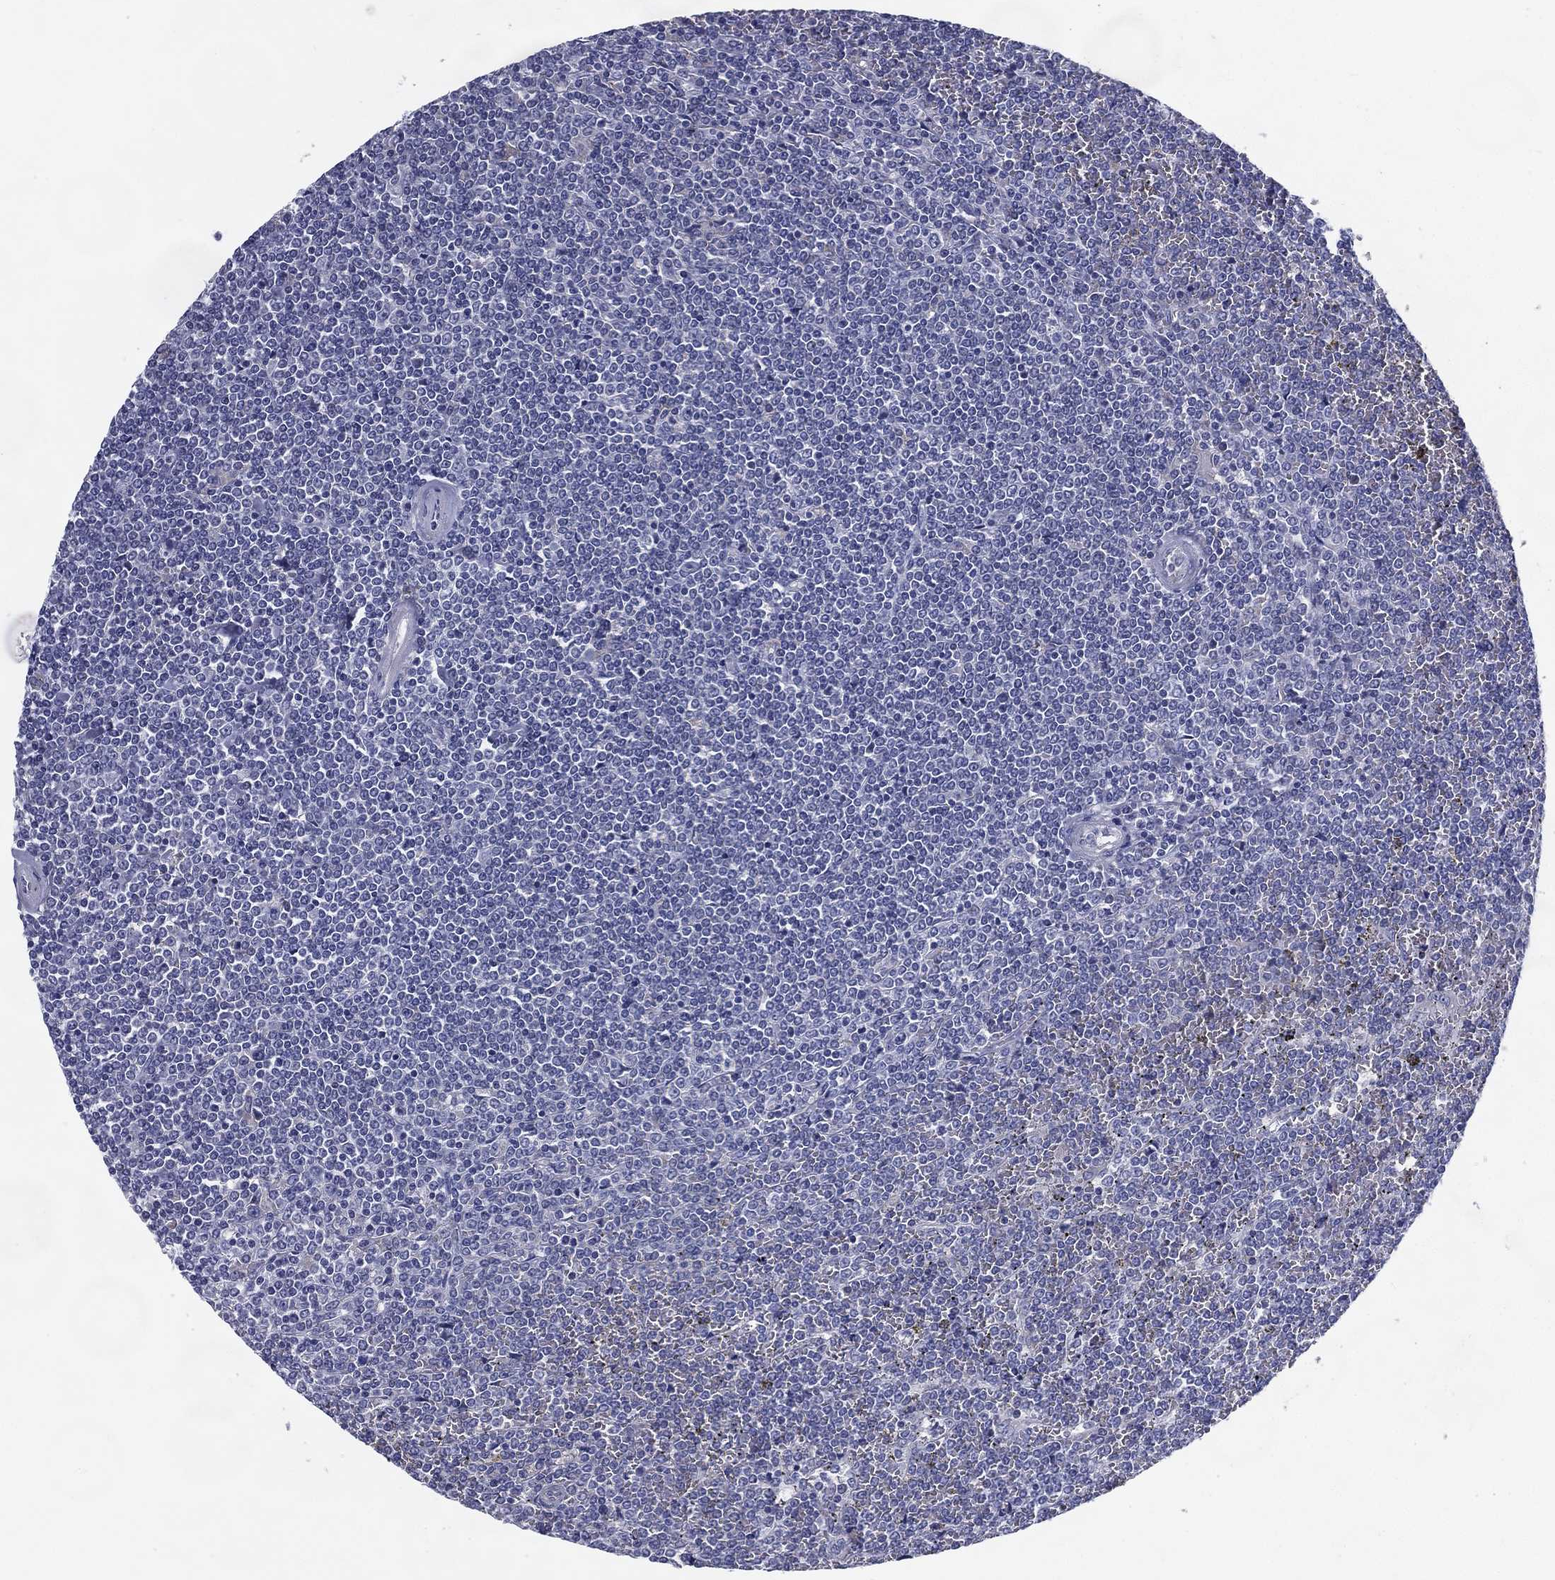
{"staining": {"intensity": "negative", "quantity": "none", "location": "none"}, "tissue": "lymphoma", "cell_type": "Tumor cells", "image_type": "cancer", "snomed": [{"axis": "morphology", "description": "Malignant lymphoma, non-Hodgkin's type, Low grade"}, {"axis": "topography", "description": "Spleen"}], "caption": "Human lymphoma stained for a protein using IHC shows no staining in tumor cells.", "gene": "C19orf18", "patient": {"sex": "female", "age": 19}}